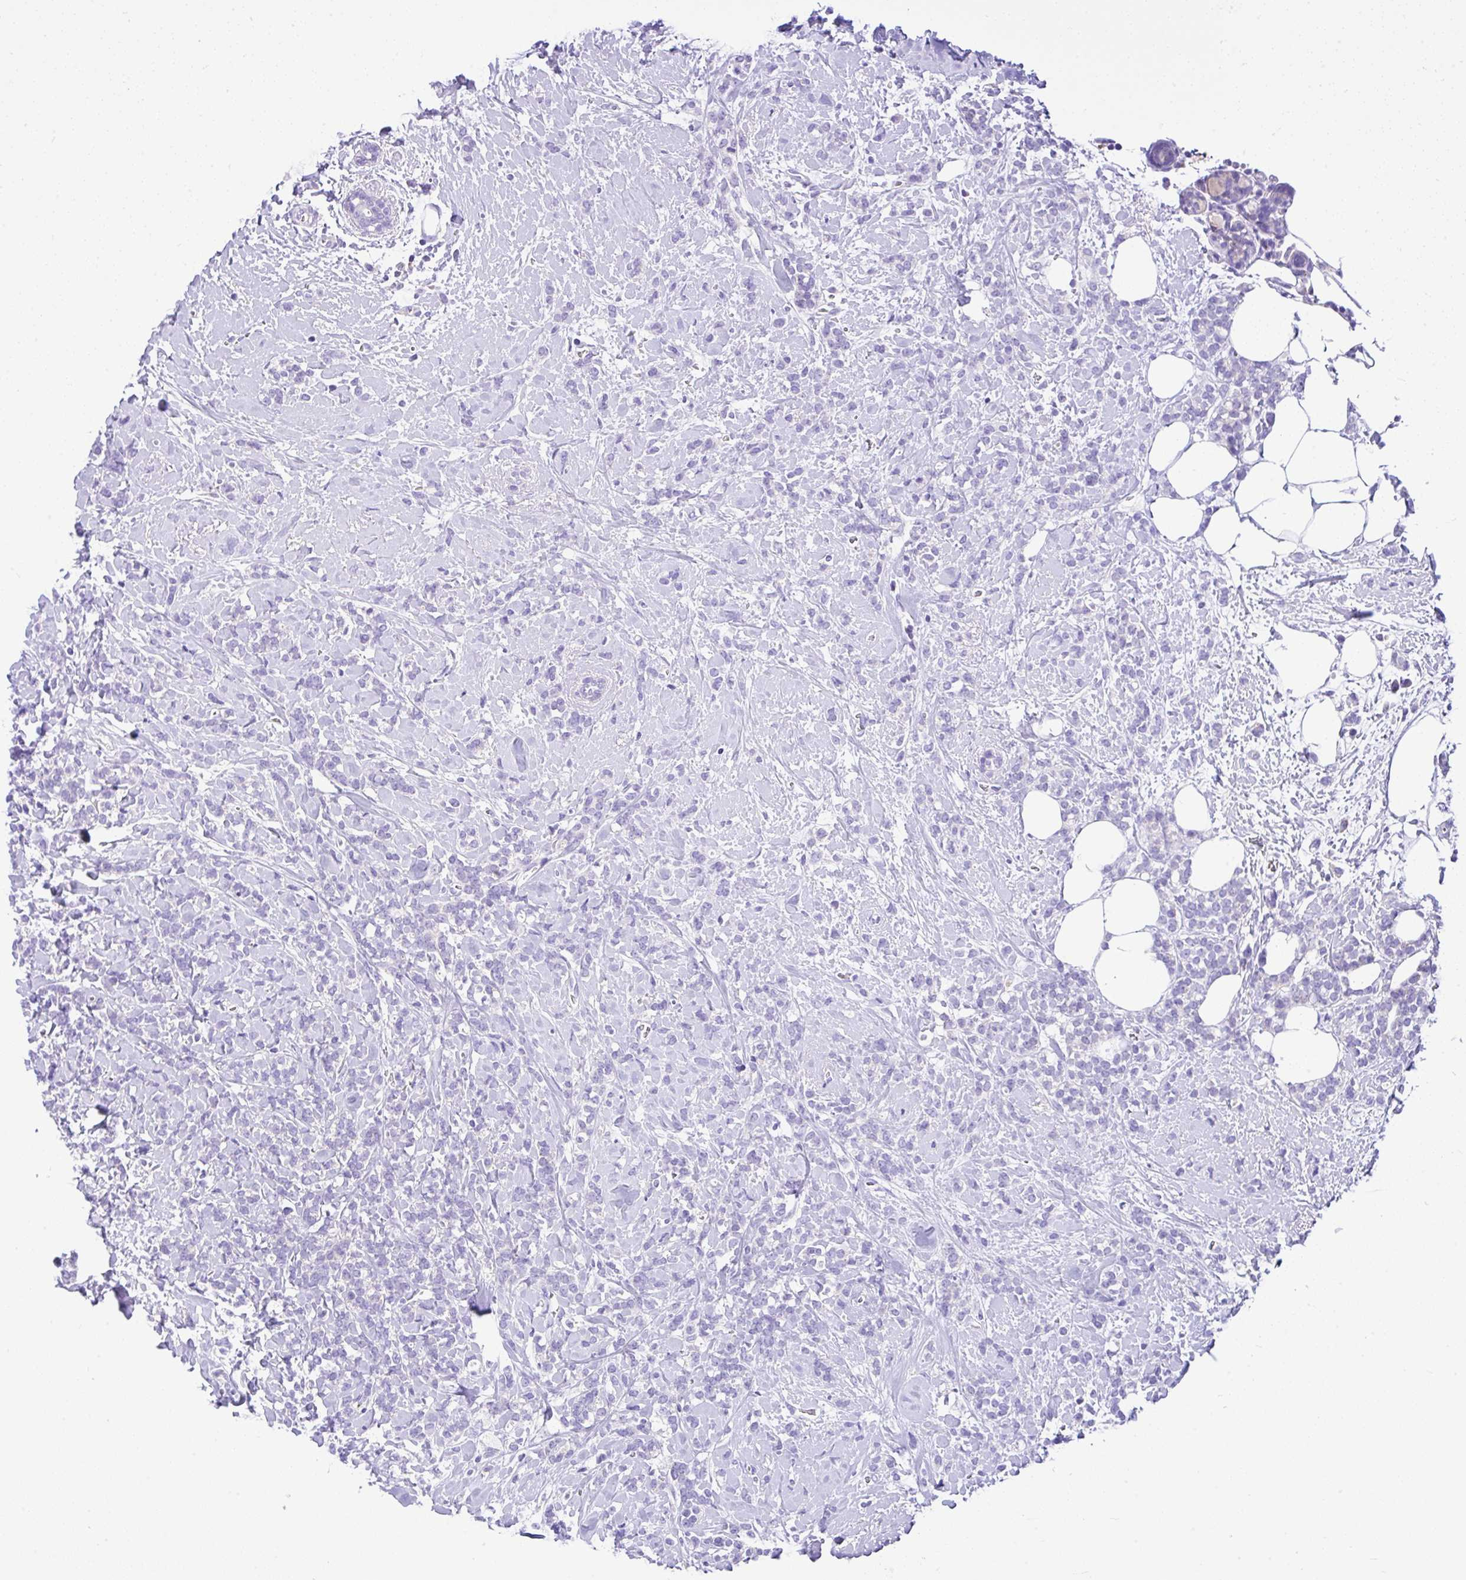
{"staining": {"intensity": "negative", "quantity": "none", "location": "none"}, "tissue": "breast cancer", "cell_type": "Tumor cells", "image_type": "cancer", "snomed": [{"axis": "morphology", "description": "Lobular carcinoma"}, {"axis": "topography", "description": "Breast"}], "caption": "High magnification brightfield microscopy of breast cancer (lobular carcinoma) stained with DAB (3,3'-diaminobenzidine) (brown) and counterstained with hematoxylin (blue): tumor cells show no significant expression.", "gene": "SLC13A1", "patient": {"sex": "female", "age": 59}}